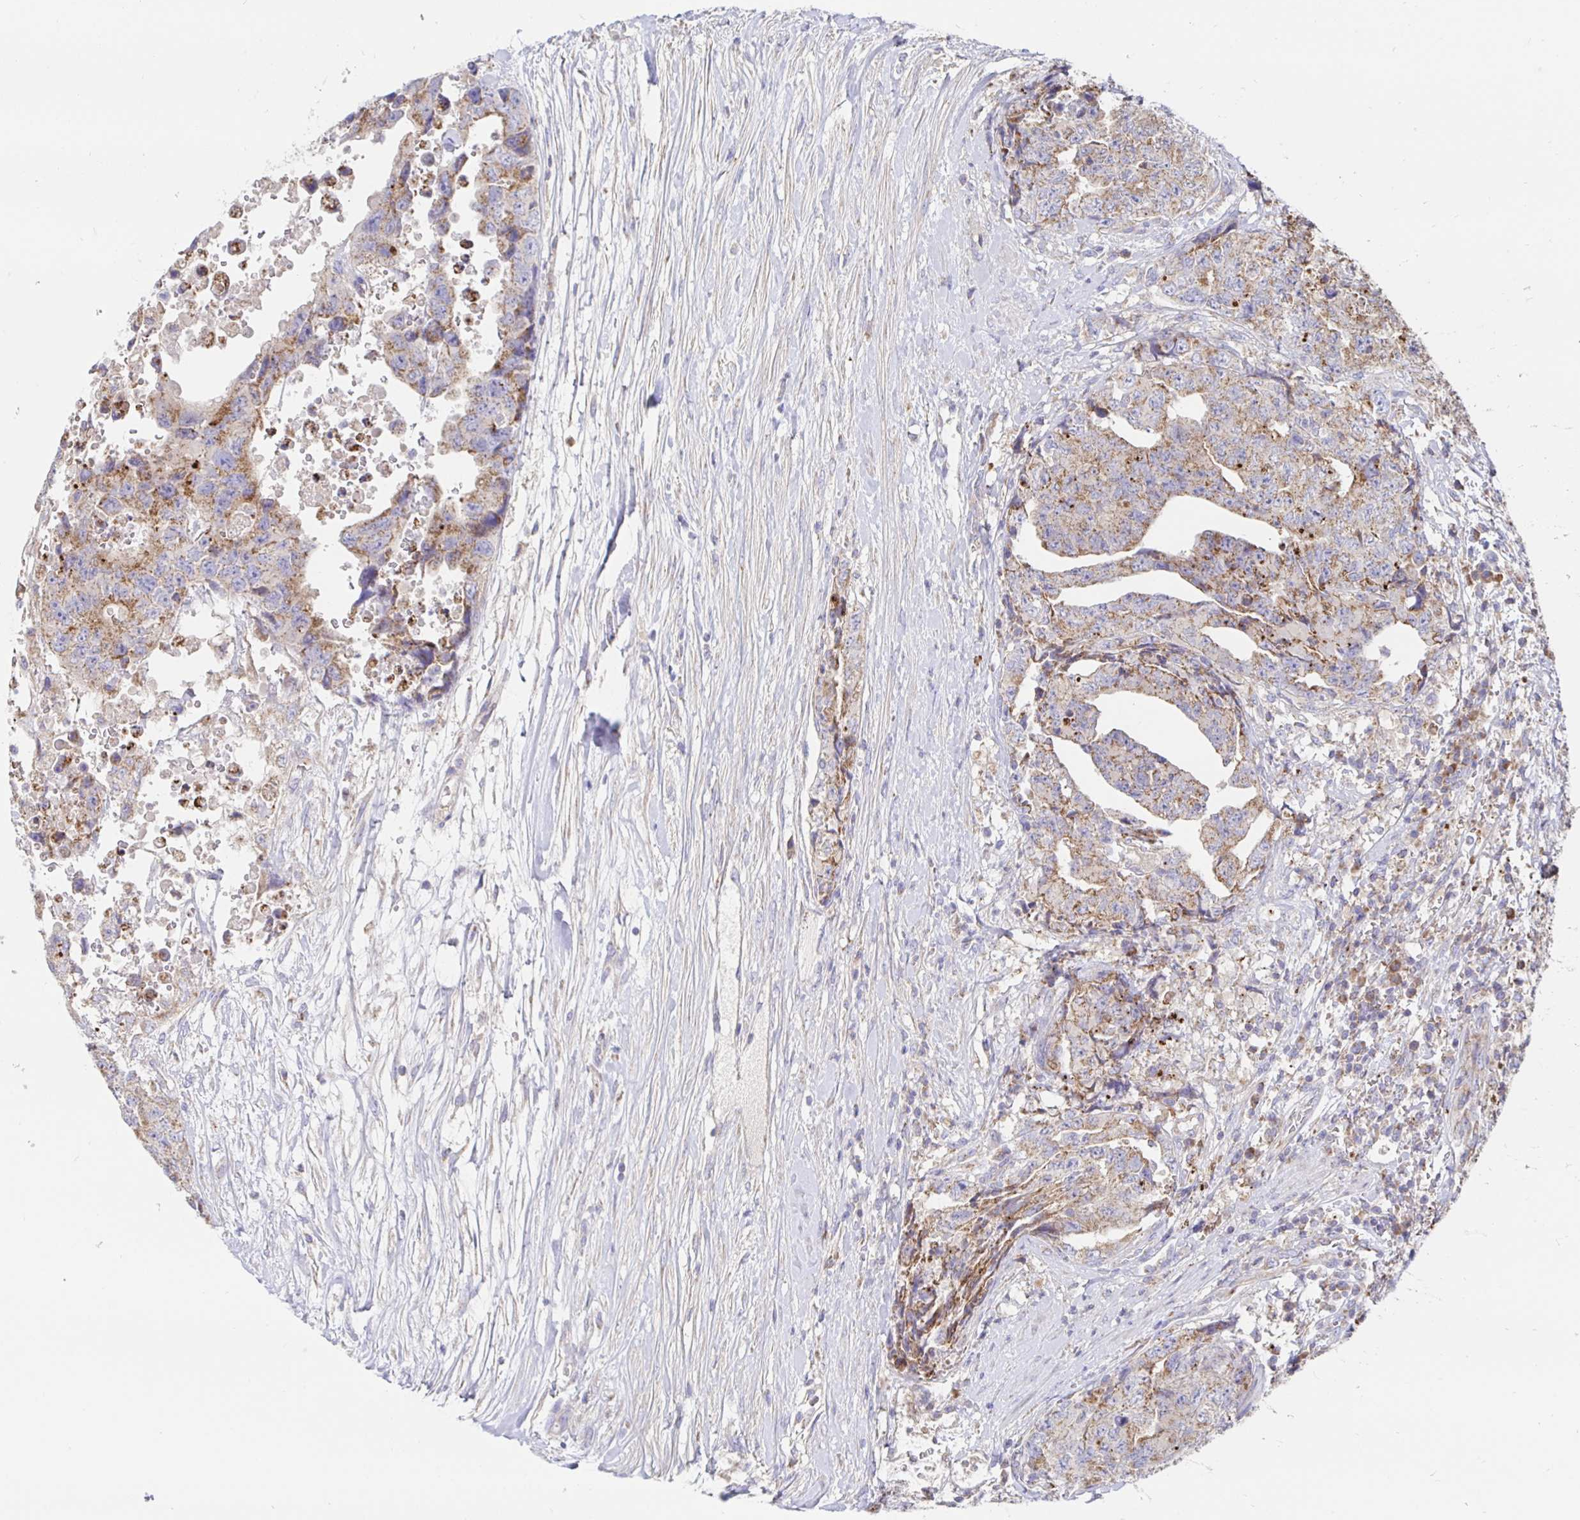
{"staining": {"intensity": "moderate", "quantity": "25%-75%", "location": "cytoplasmic/membranous"}, "tissue": "testis cancer", "cell_type": "Tumor cells", "image_type": "cancer", "snomed": [{"axis": "morphology", "description": "Carcinoma, Embryonal, NOS"}, {"axis": "topography", "description": "Testis"}], "caption": "Moderate cytoplasmic/membranous protein staining is present in about 25%-75% of tumor cells in testis cancer (embryonal carcinoma).", "gene": "PRDX3", "patient": {"sex": "male", "age": 24}}